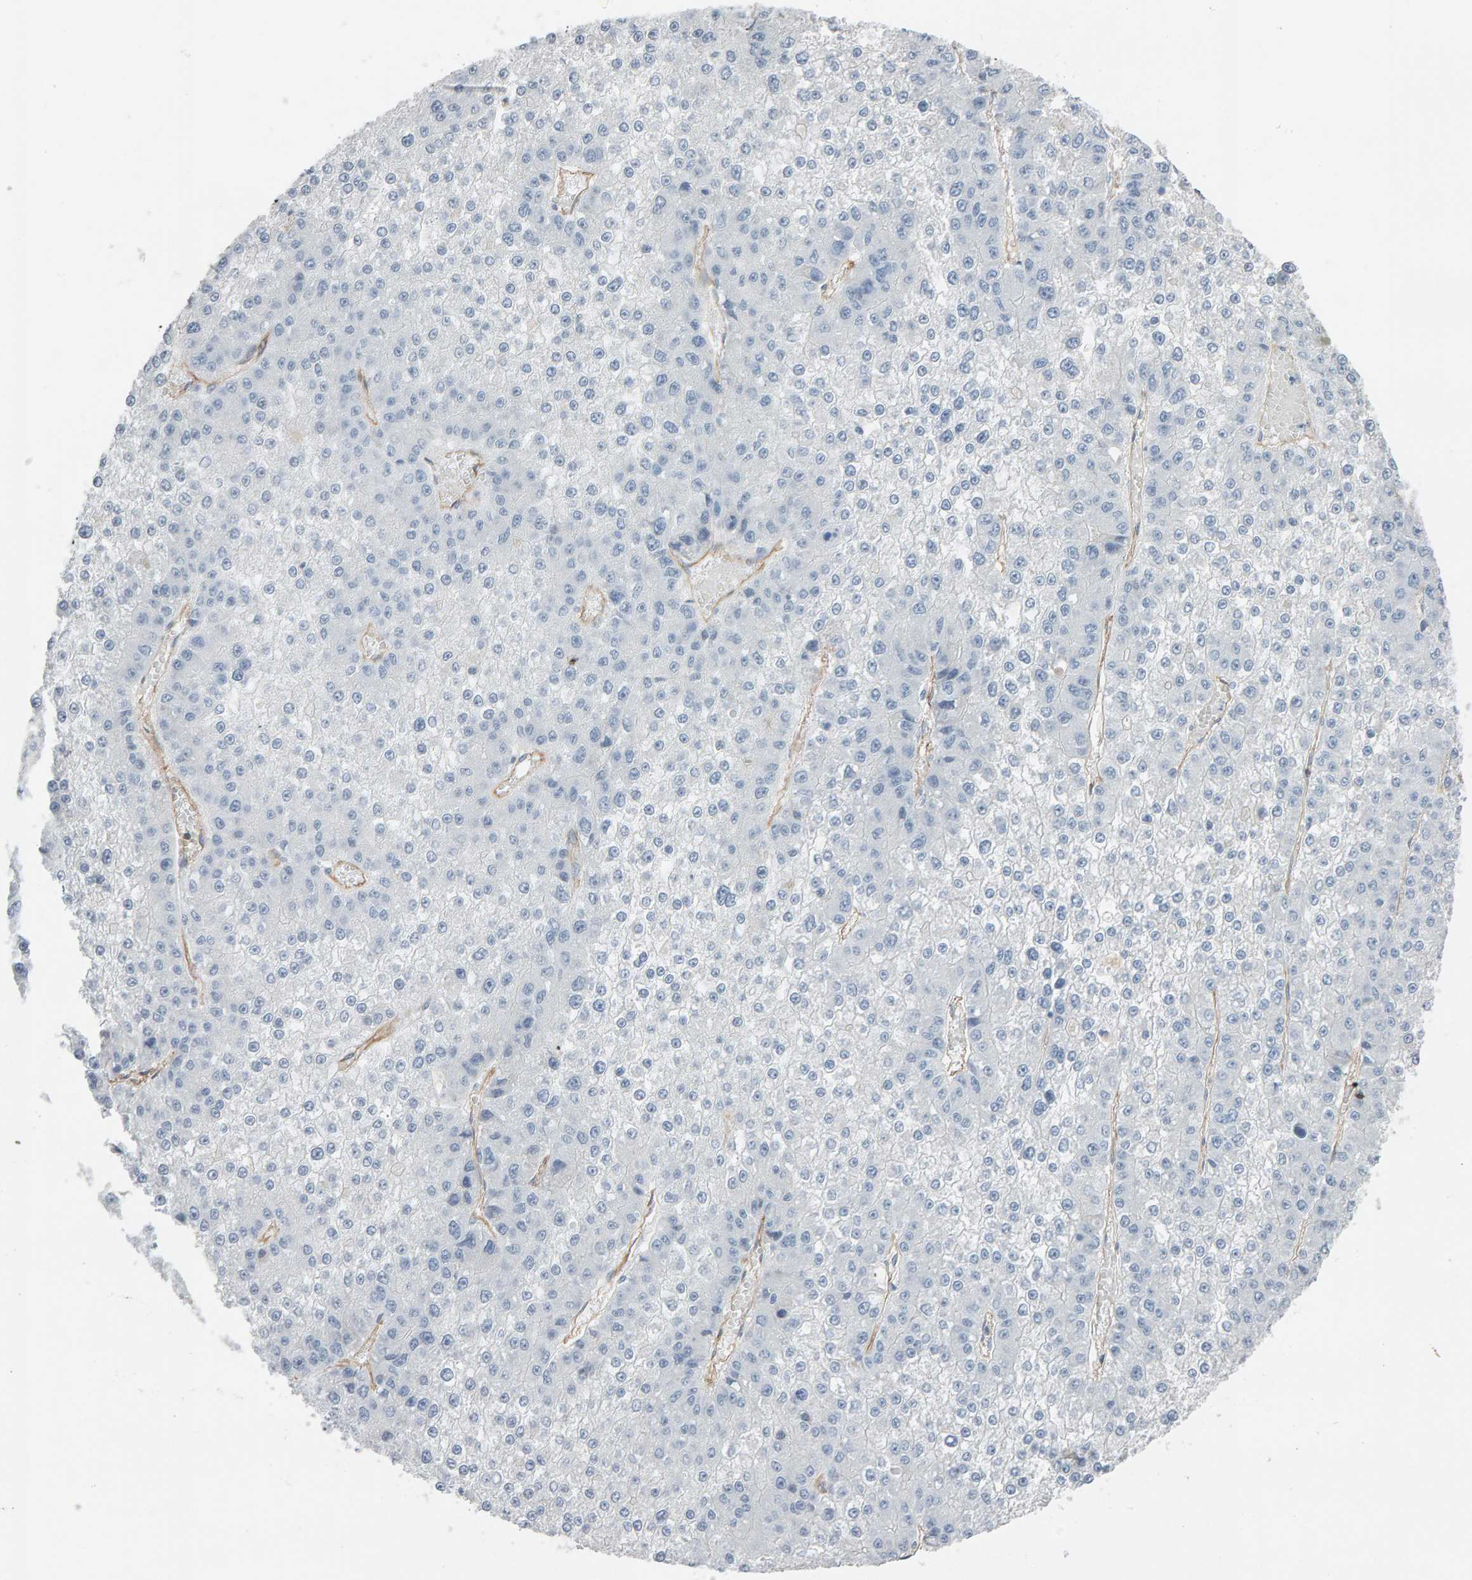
{"staining": {"intensity": "negative", "quantity": "none", "location": "none"}, "tissue": "liver cancer", "cell_type": "Tumor cells", "image_type": "cancer", "snomed": [{"axis": "morphology", "description": "Carcinoma, Hepatocellular, NOS"}, {"axis": "topography", "description": "Liver"}], "caption": "Immunohistochemistry of hepatocellular carcinoma (liver) reveals no positivity in tumor cells.", "gene": "FYN", "patient": {"sex": "female", "age": 73}}